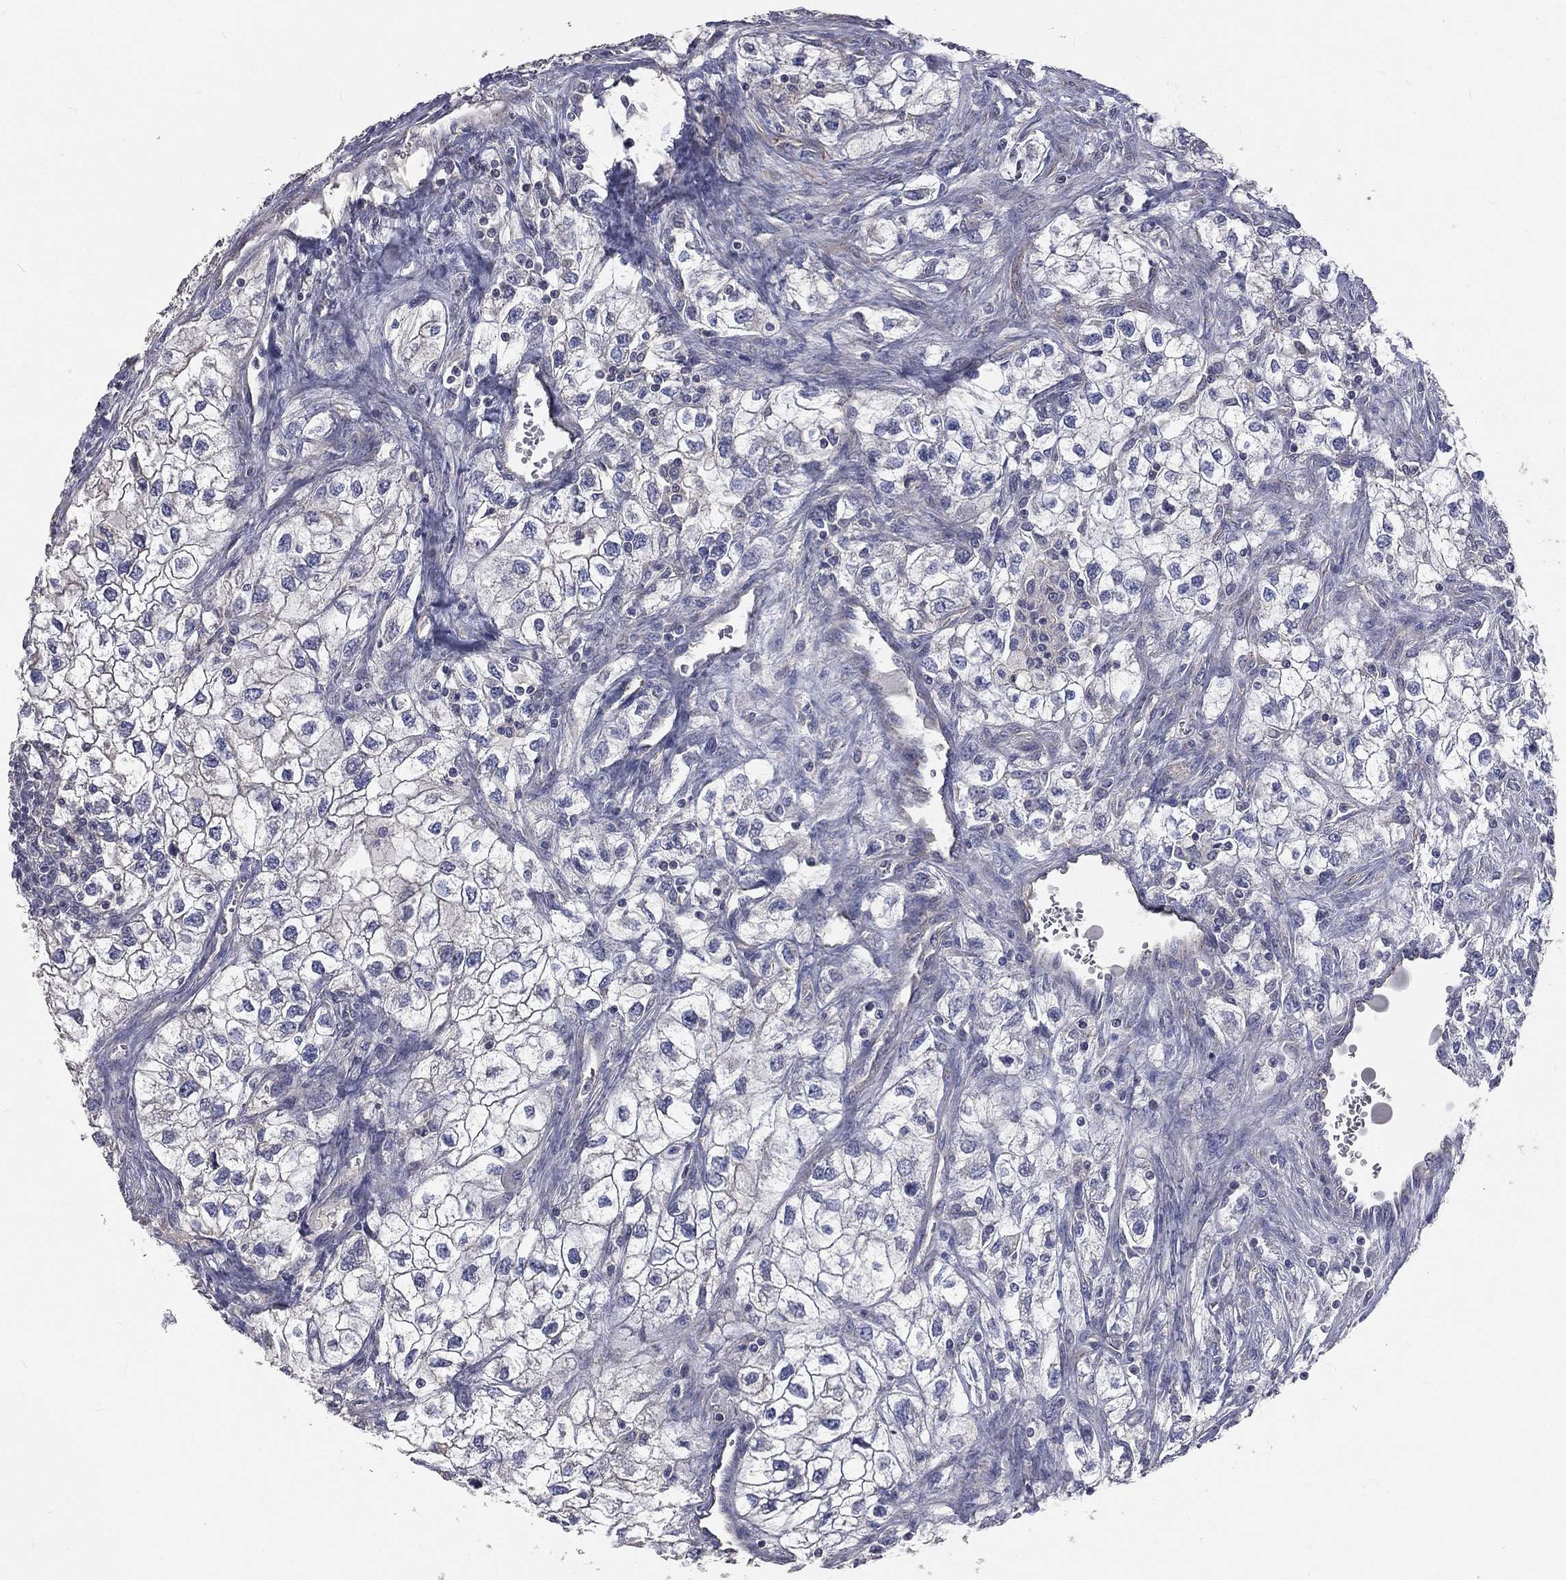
{"staining": {"intensity": "negative", "quantity": "none", "location": "none"}, "tissue": "renal cancer", "cell_type": "Tumor cells", "image_type": "cancer", "snomed": [{"axis": "morphology", "description": "Adenocarcinoma, NOS"}, {"axis": "topography", "description": "Kidney"}], "caption": "DAB immunohistochemical staining of renal cancer (adenocarcinoma) displays no significant staining in tumor cells. (DAB immunohistochemistry (IHC) visualized using brightfield microscopy, high magnification).", "gene": "CROCC", "patient": {"sex": "male", "age": 59}}